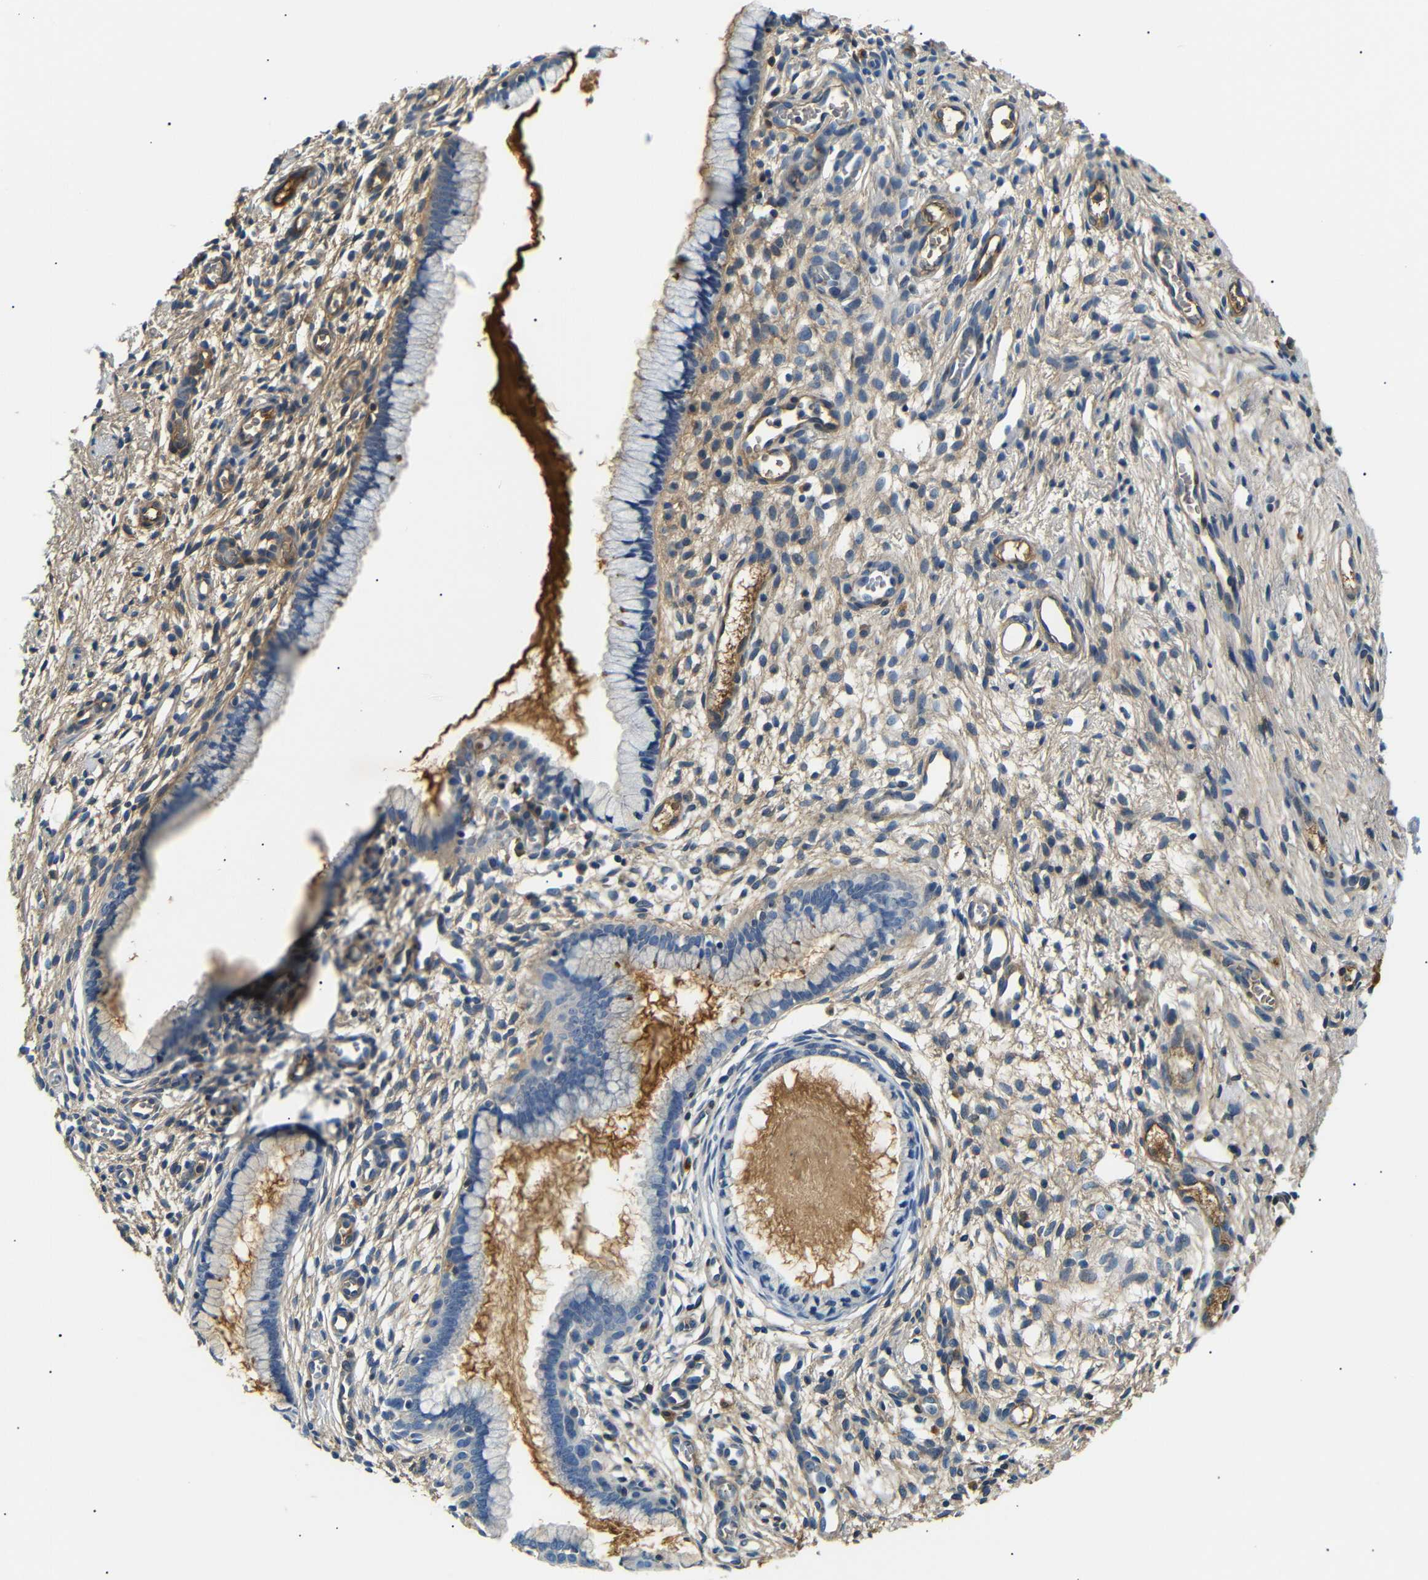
{"staining": {"intensity": "negative", "quantity": "none", "location": "none"}, "tissue": "cervix", "cell_type": "Glandular cells", "image_type": "normal", "snomed": [{"axis": "morphology", "description": "Normal tissue, NOS"}, {"axis": "topography", "description": "Cervix"}], "caption": "Micrograph shows no protein staining in glandular cells of unremarkable cervix.", "gene": "LHCGR", "patient": {"sex": "female", "age": 65}}